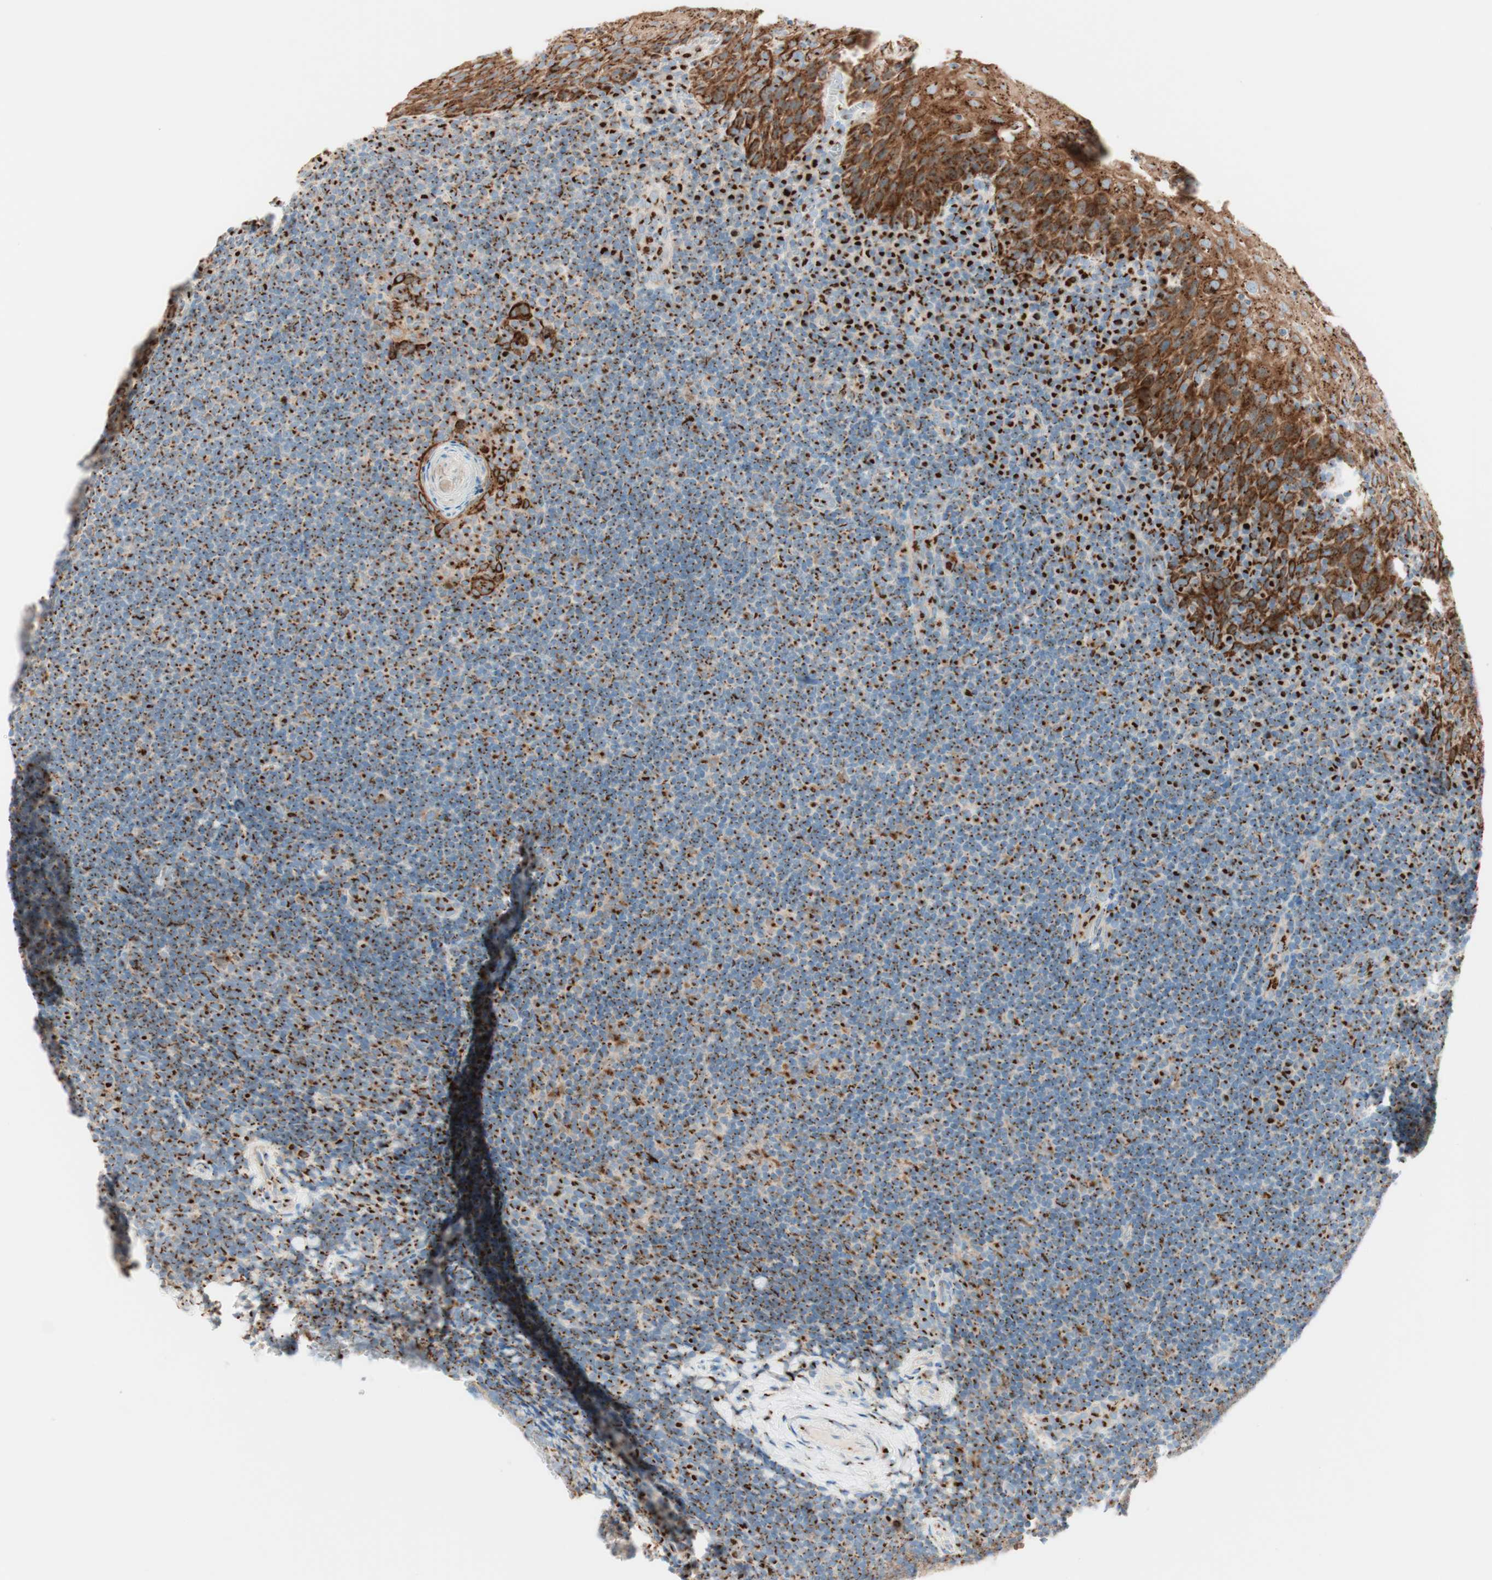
{"staining": {"intensity": "strong", "quantity": ">75%", "location": "cytoplasmic/membranous"}, "tissue": "tonsil", "cell_type": "Germinal center cells", "image_type": "normal", "snomed": [{"axis": "morphology", "description": "Normal tissue, NOS"}, {"axis": "topography", "description": "Tonsil"}], "caption": "Tonsil stained with a protein marker exhibits strong staining in germinal center cells.", "gene": "GOLGB1", "patient": {"sex": "male", "age": 37}}